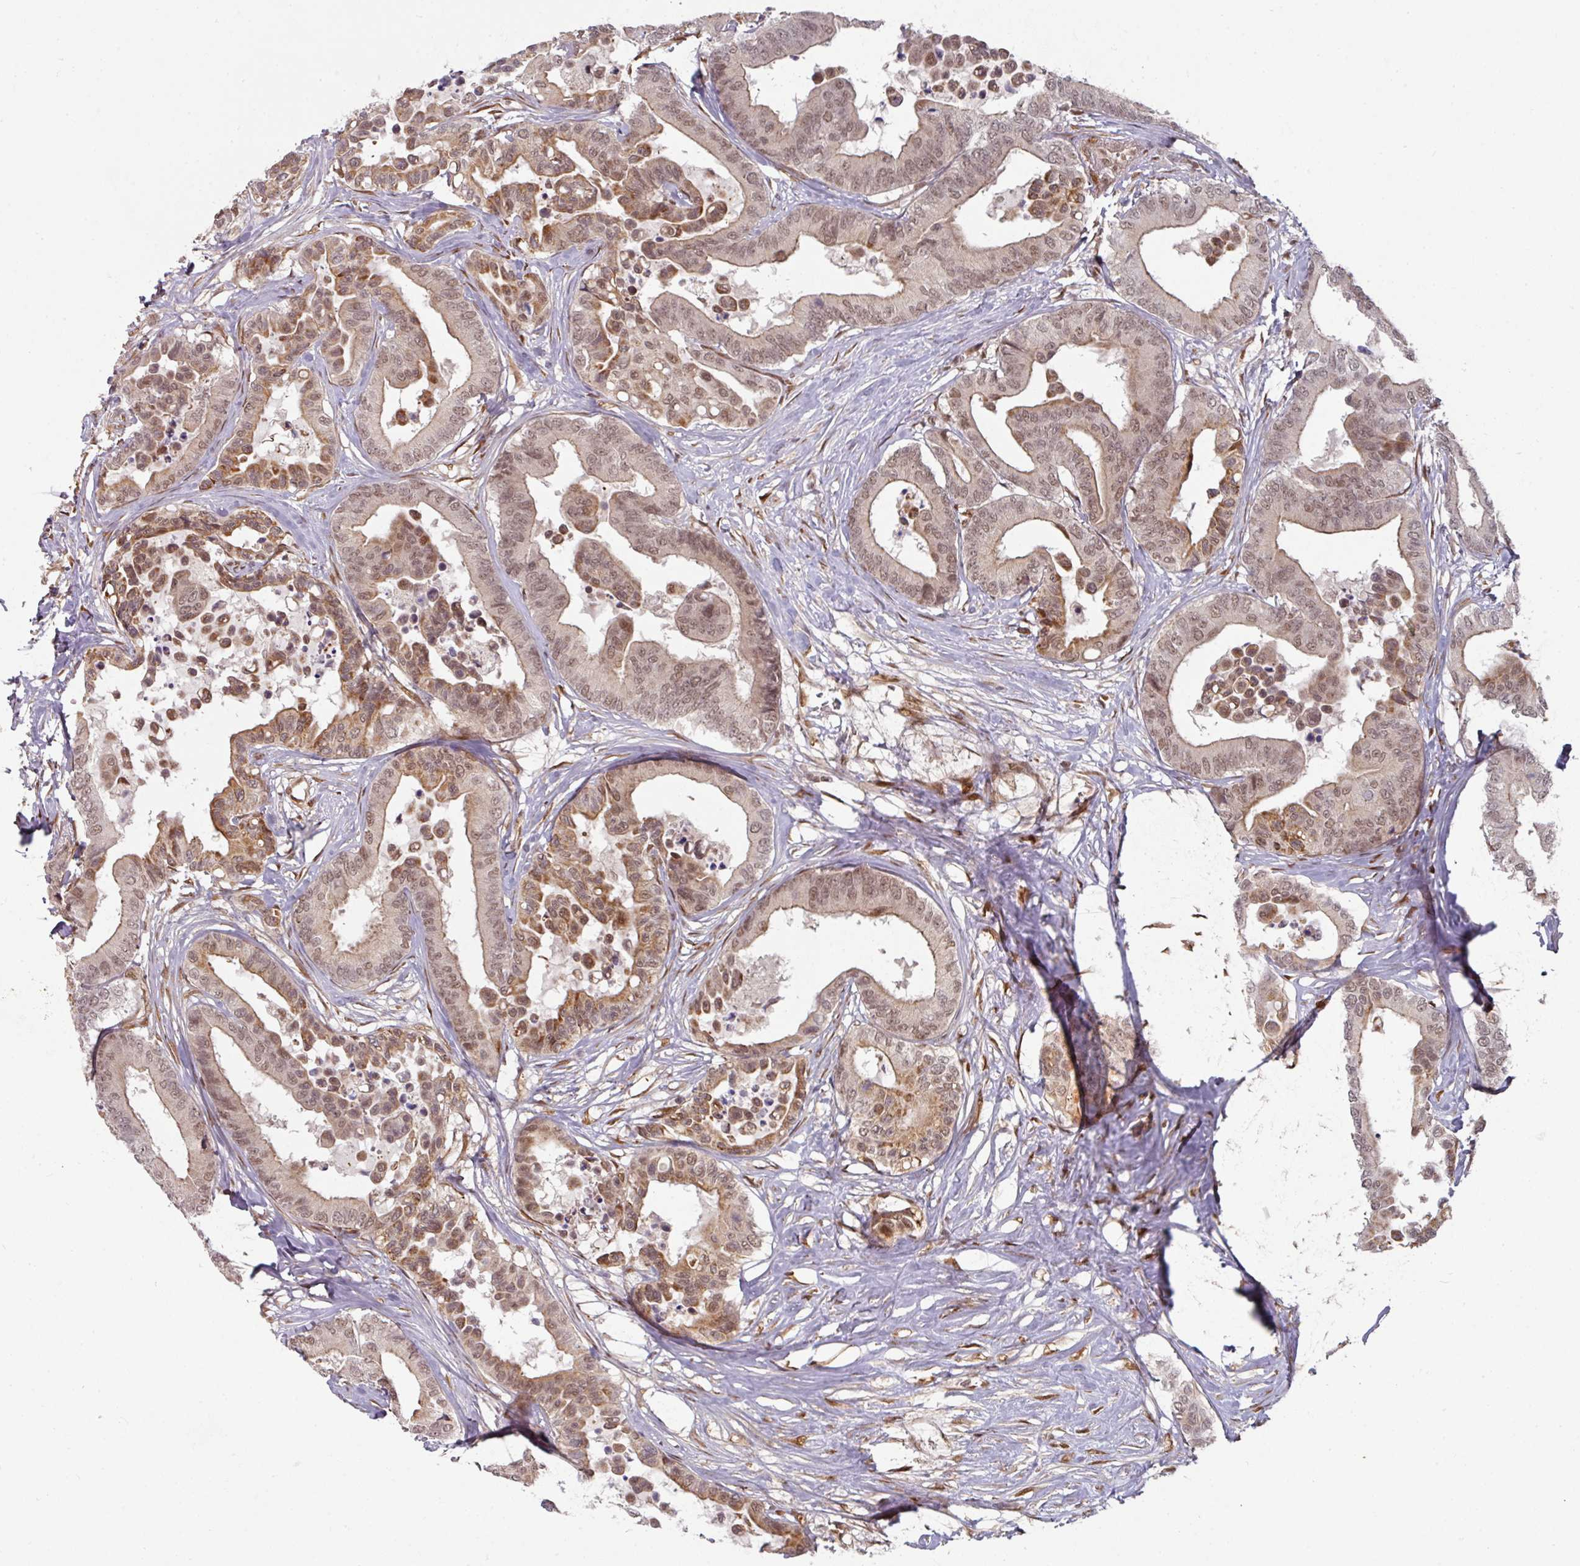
{"staining": {"intensity": "moderate", "quantity": "25%-75%", "location": "nuclear"}, "tissue": "colorectal cancer", "cell_type": "Tumor cells", "image_type": "cancer", "snomed": [{"axis": "morphology", "description": "Normal tissue, NOS"}, {"axis": "morphology", "description": "Adenocarcinoma, NOS"}, {"axis": "topography", "description": "Colon"}], "caption": "DAB immunohistochemical staining of colorectal cancer (adenocarcinoma) reveals moderate nuclear protein positivity in approximately 25%-75% of tumor cells.", "gene": "SIK3", "patient": {"sex": "male", "age": 82}}